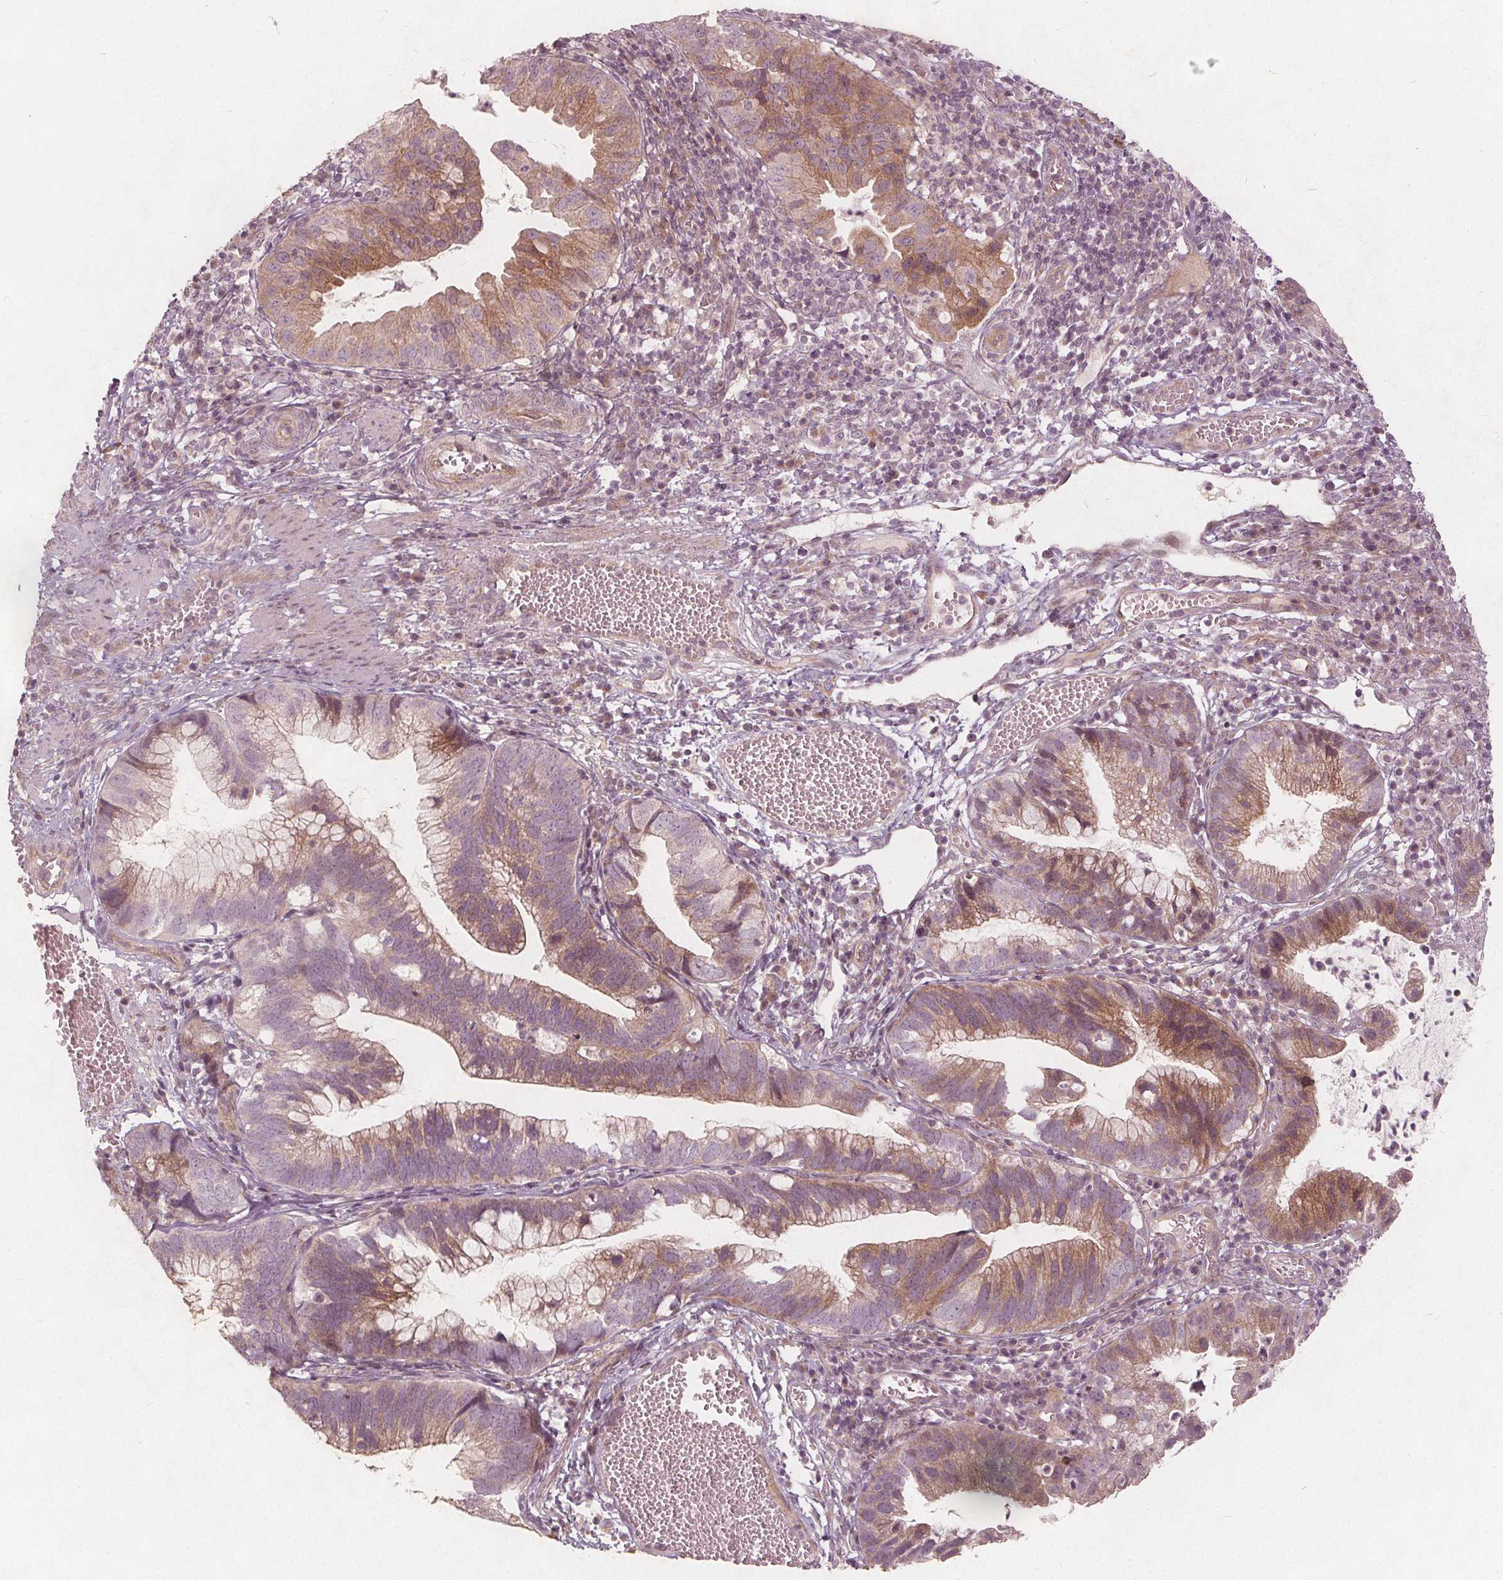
{"staining": {"intensity": "moderate", "quantity": "25%-75%", "location": "cytoplasmic/membranous"}, "tissue": "cervical cancer", "cell_type": "Tumor cells", "image_type": "cancer", "snomed": [{"axis": "morphology", "description": "Adenocarcinoma, NOS"}, {"axis": "topography", "description": "Cervix"}], "caption": "Cervical adenocarcinoma stained with a protein marker demonstrates moderate staining in tumor cells.", "gene": "PTPRT", "patient": {"sex": "female", "age": 34}}